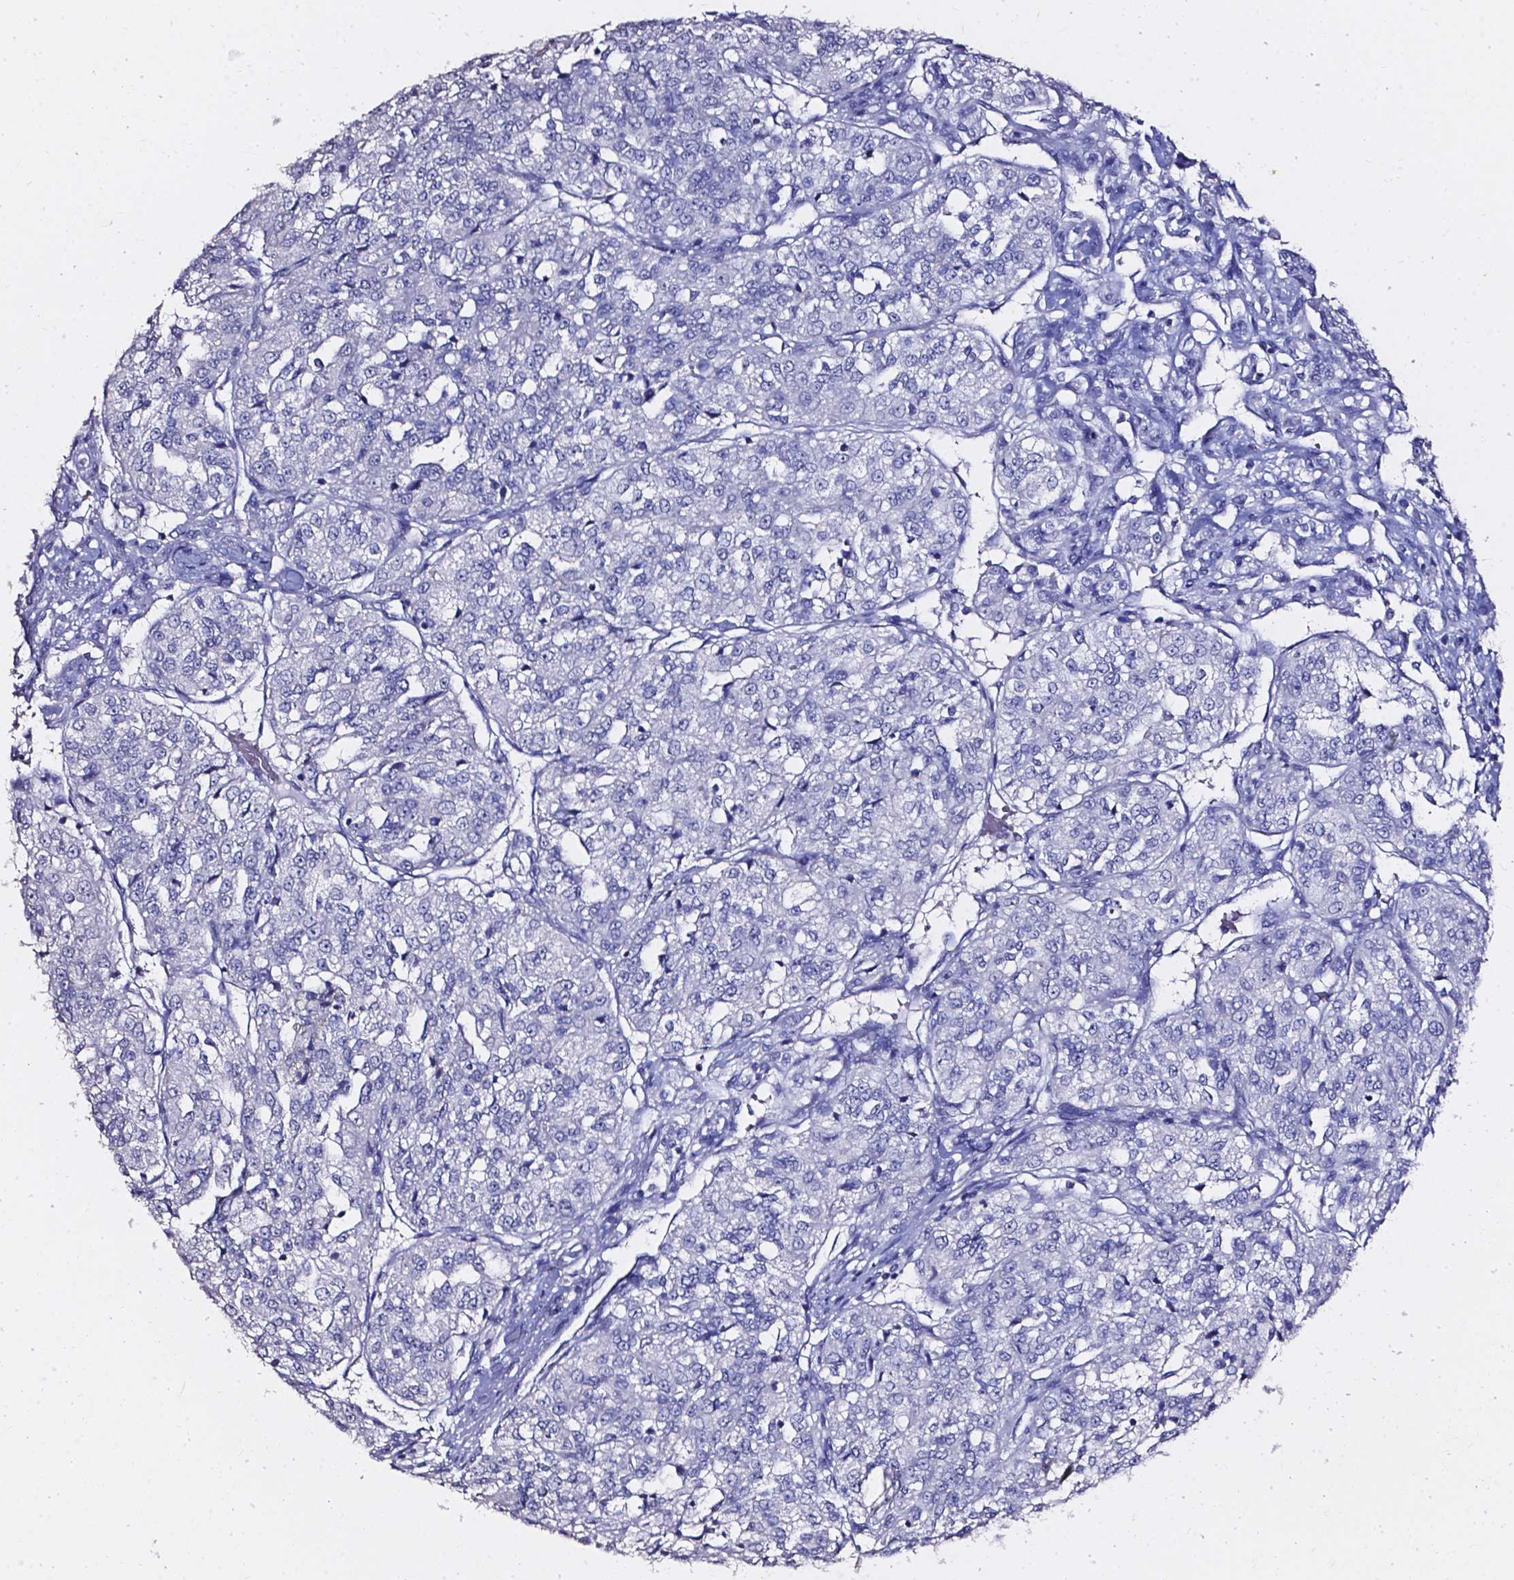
{"staining": {"intensity": "negative", "quantity": "none", "location": "none"}, "tissue": "renal cancer", "cell_type": "Tumor cells", "image_type": "cancer", "snomed": [{"axis": "morphology", "description": "Adenocarcinoma, NOS"}, {"axis": "topography", "description": "Kidney"}], "caption": "There is no significant positivity in tumor cells of renal cancer. (Stains: DAB (3,3'-diaminobenzidine) immunohistochemistry with hematoxylin counter stain, Microscopy: brightfield microscopy at high magnification).", "gene": "AKR1B10", "patient": {"sex": "female", "age": 63}}